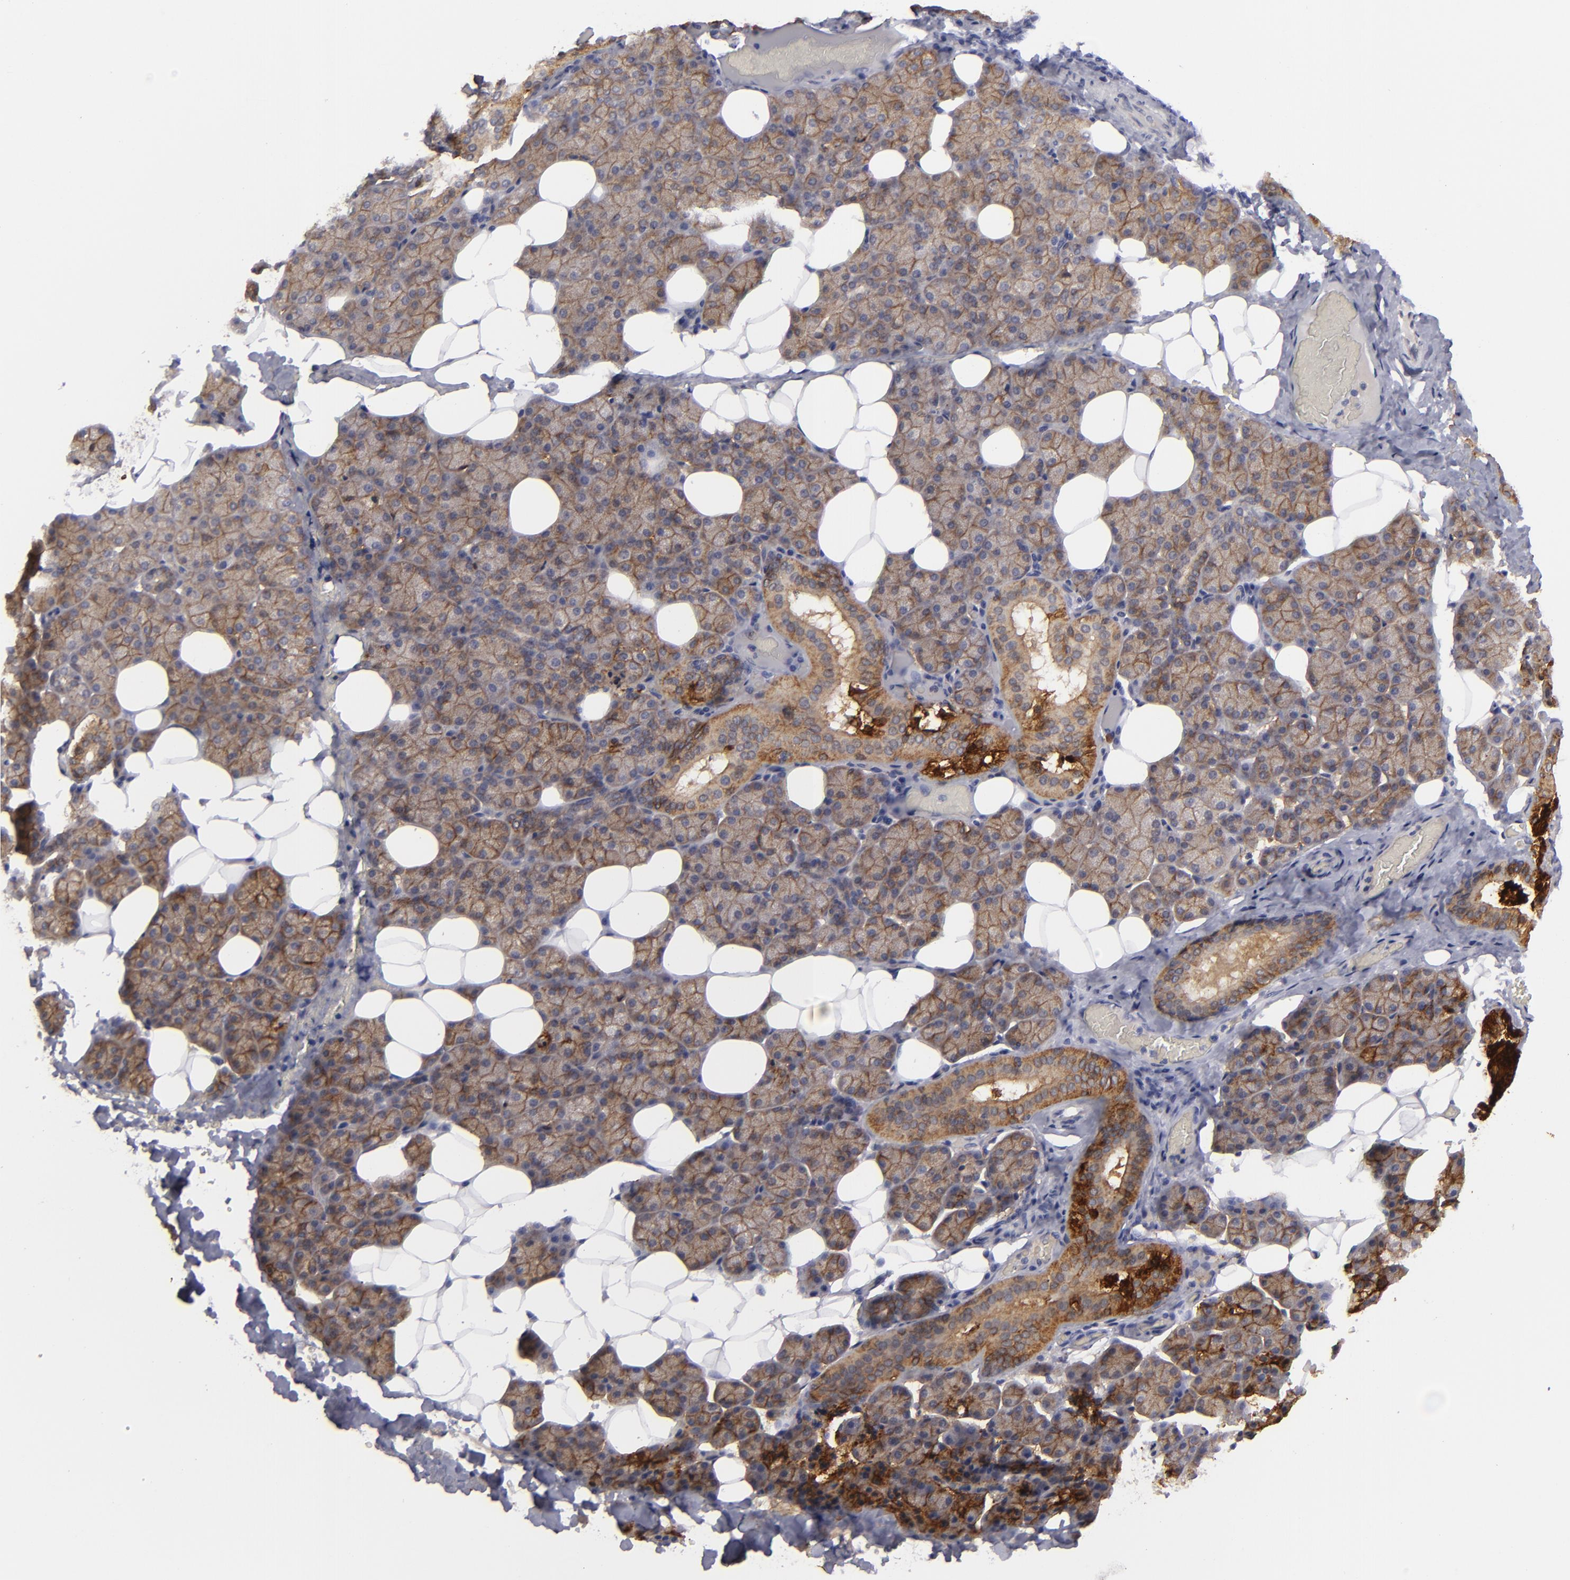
{"staining": {"intensity": "moderate", "quantity": ">75%", "location": "cytoplasmic/membranous"}, "tissue": "salivary gland", "cell_type": "Glandular cells", "image_type": "normal", "snomed": [{"axis": "morphology", "description": "Normal tissue, NOS"}, {"axis": "topography", "description": "Lymph node"}, {"axis": "topography", "description": "Salivary gland"}], "caption": "This is an image of IHC staining of normal salivary gland, which shows moderate staining in the cytoplasmic/membranous of glandular cells.", "gene": "JUP", "patient": {"sex": "male", "age": 8}}